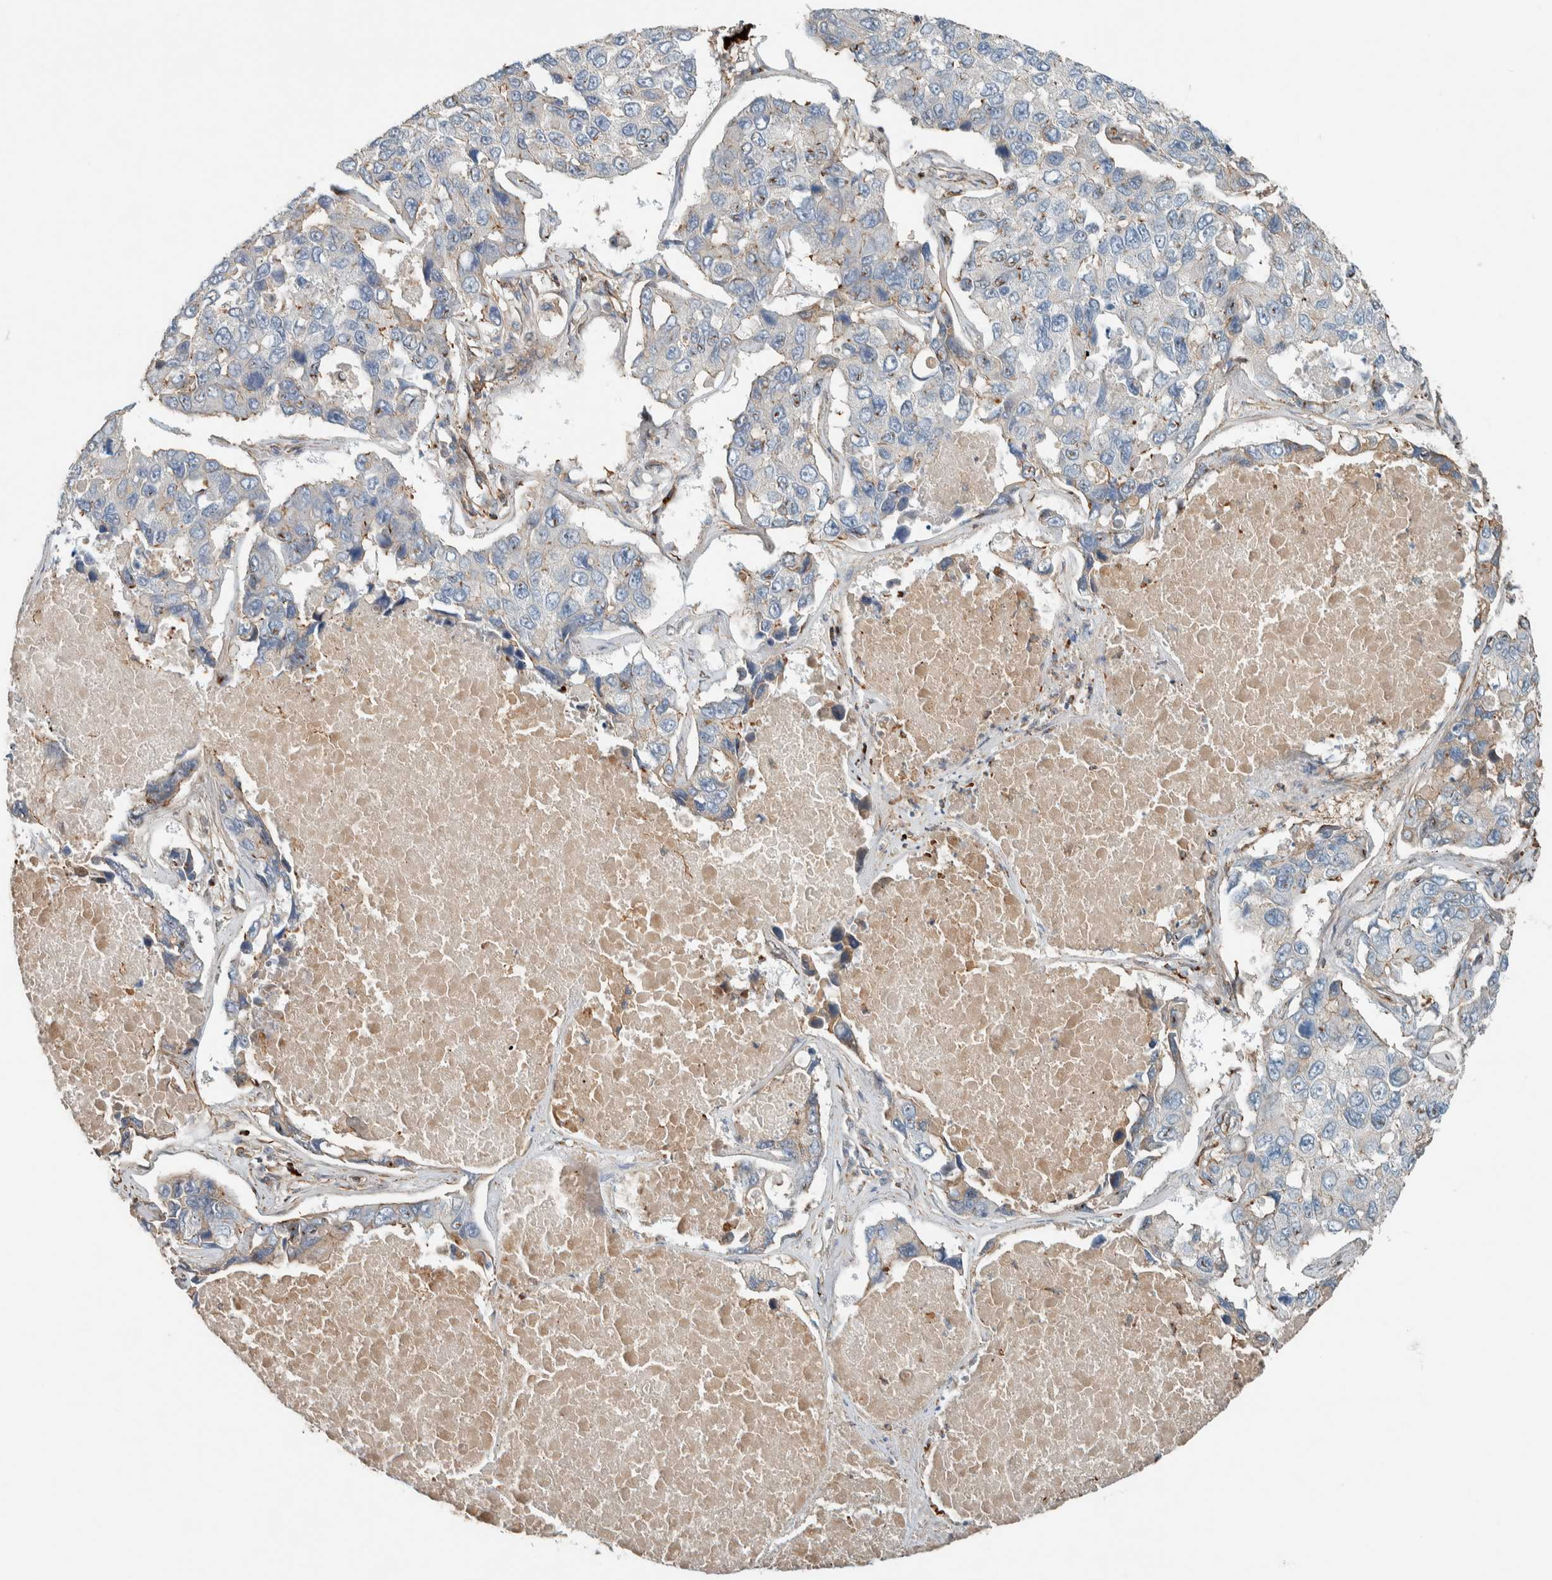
{"staining": {"intensity": "moderate", "quantity": "<25%", "location": "cytoplasmic/membranous"}, "tissue": "lung cancer", "cell_type": "Tumor cells", "image_type": "cancer", "snomed": [{"axis": "morphology", "description": "Adenocarcinoma, NOS"}, {"axis": "topography", "description": "Lung"}], "caption": "The photomicrograph shows a brown stain indicating the presence of a protein in the cytoplasmic/membranous of tumor cells in lung cancer (adenocarcinoma).", "gene": "CTBP2", "patient": {"sex": "male", "age": 64}}